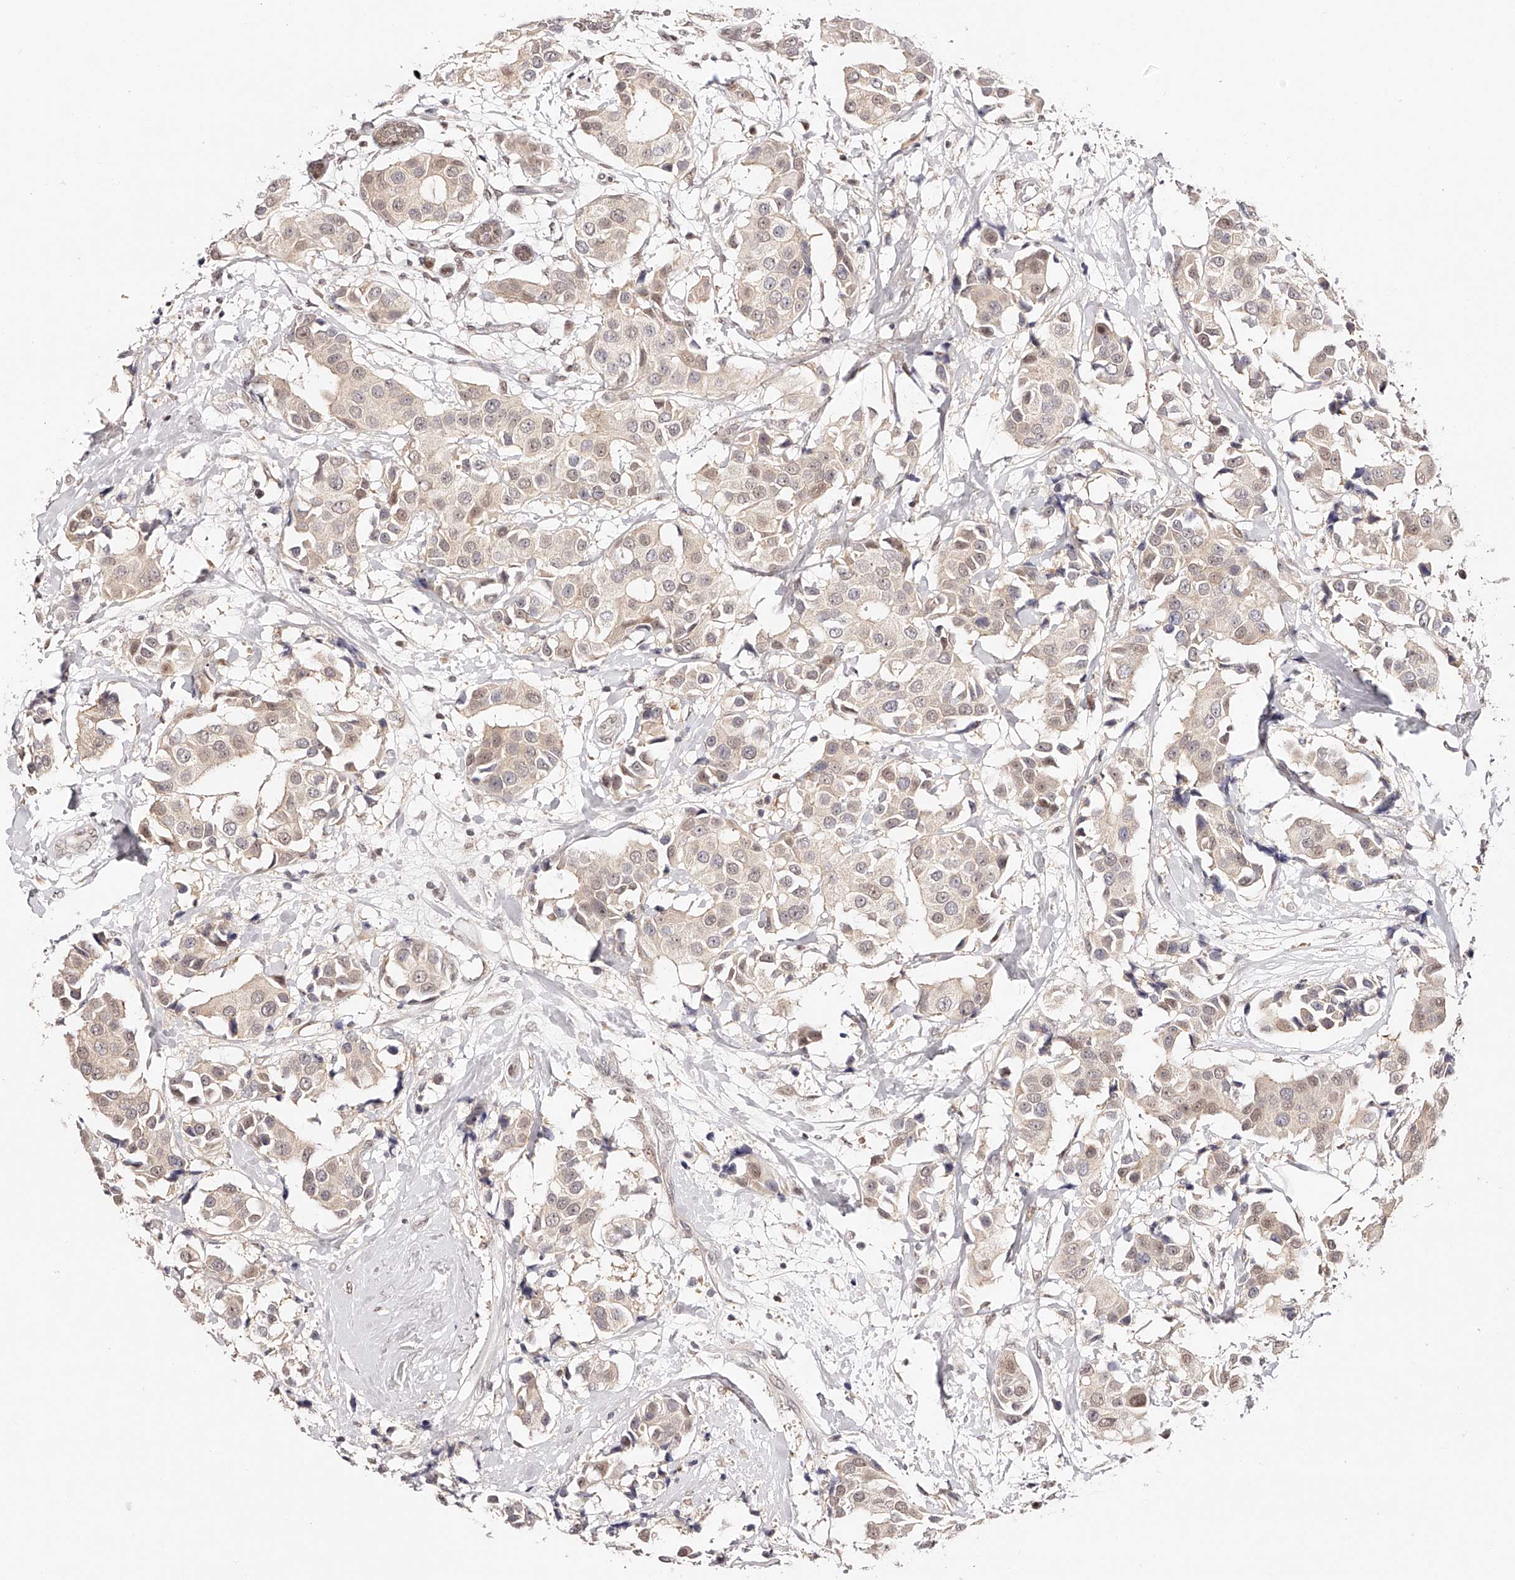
{"staining": {"intensity": "weak", "quantity": "25%-75%", "location": "cytoplasmic/membranous,nuclear"}, "tissue": "breast cancer", "cell_type": "Tumor cells", "image_type": "cancer", "snomed": [{"axis": "morphology", "description": "Normal tissue, NOS"}, {"axis": "morphology", "description": "Duct carcinoma"}, {"axis": "topography", "description": "Breast"}], "caption": "Approximately 25%-75% of tumor cells in human invasive ductal carcinoma (breast) demonstrate weak cytoplasmic/membranous and nuclear protein positivity as visualized by brown immunohistochemical staining.", "gene": "USF3", "patient": {"sex": "female", "age": 39}}